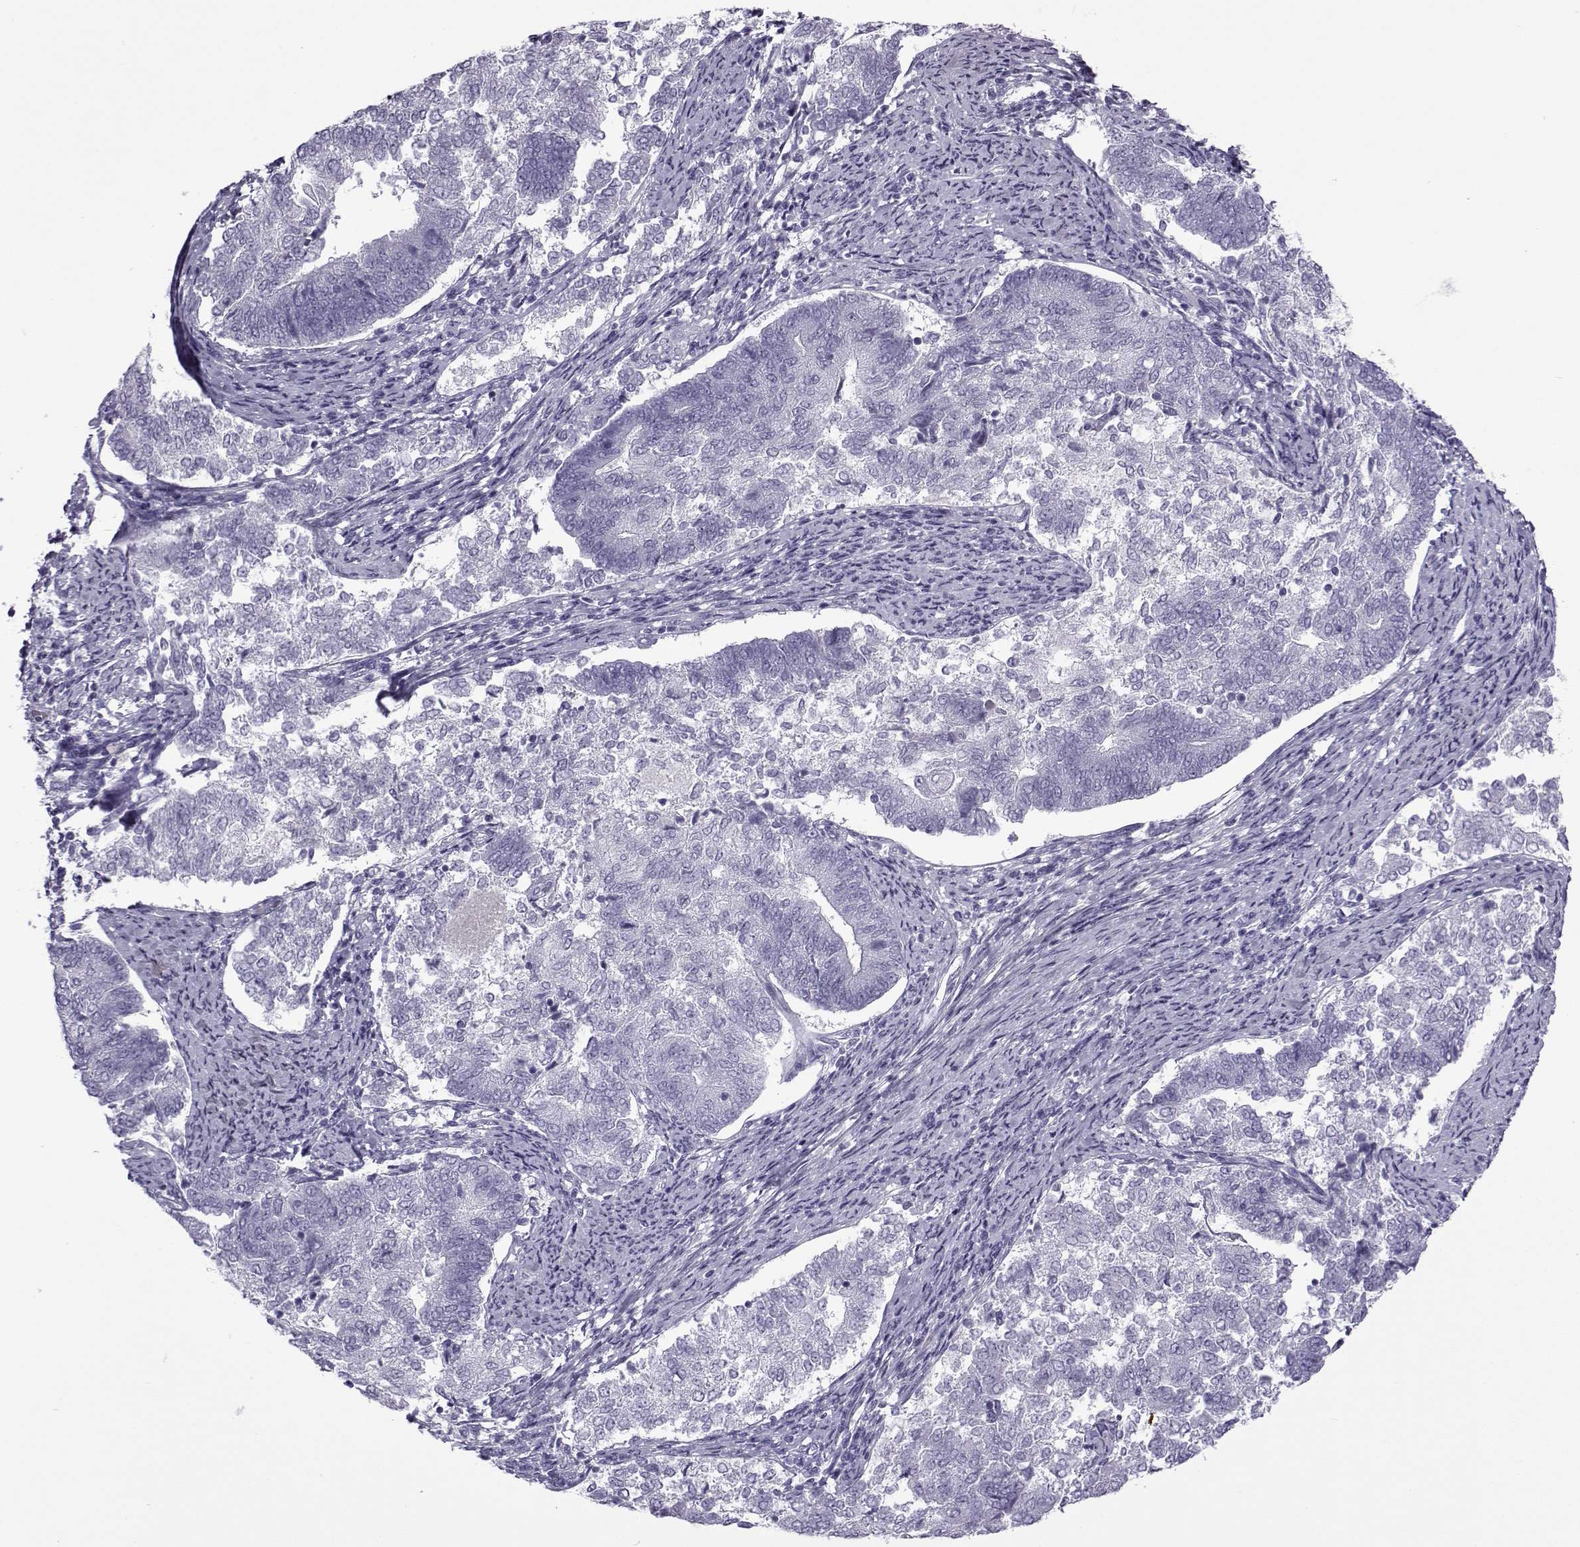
{"staining": {"intensity": "negative", "quantity": "none", "location": "none"}, "tissue": "endometrial cancer", "cell_type": "Tumor cells", "image_type": "cancer", "snomed": [{"axis": "morphology", "description": "Adenocarcinoma, NOS"}, {"axis": "topography", "description": "Endometrium"}], "caption": "The photomicrograph displays no significant expression in tumor cells of endometrial adenocarcinoma.", "gene": "OIP5", "patient": {"sex": "female", "age": 65}}